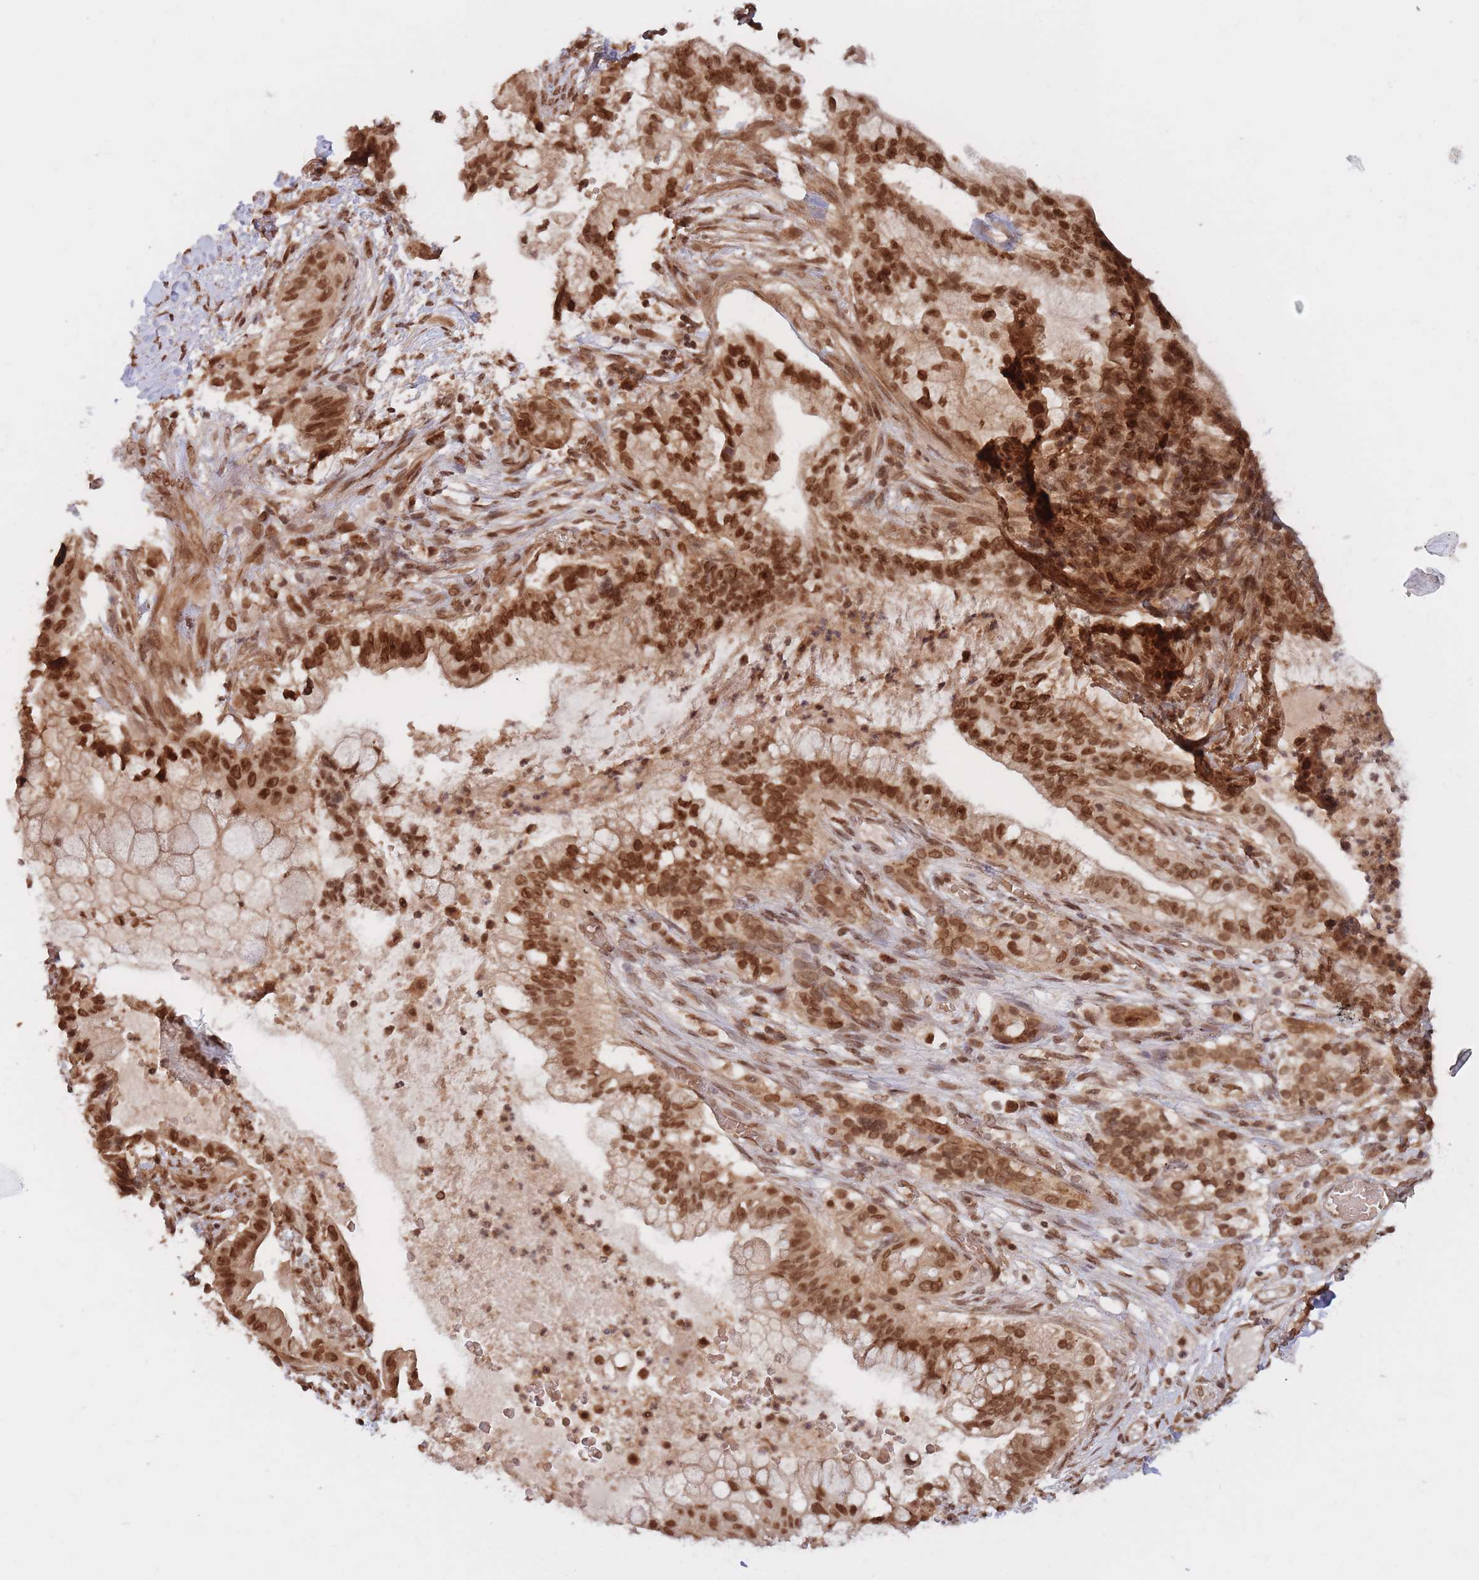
{"staining": {"intensity": "strong", "quantity": ">75%", "location": "nuclear"}, "tissue": "pancreatic cancer", "cell_type": "Tumor cells", "image_type": "cancer", "snomed": [{"axis": "morphology", "description": "Adenocarcinoma, NOS"}, {"axis": "topography", "description": "Pancreas"}], "caption": "A histopathology image of pancreatic cancer (adenocarcinoma) stained for a protein shows strong nuclear brown staining in tumor cells.", "gene": "SRA1", "patient": {"sex": "male", "age": 44}}